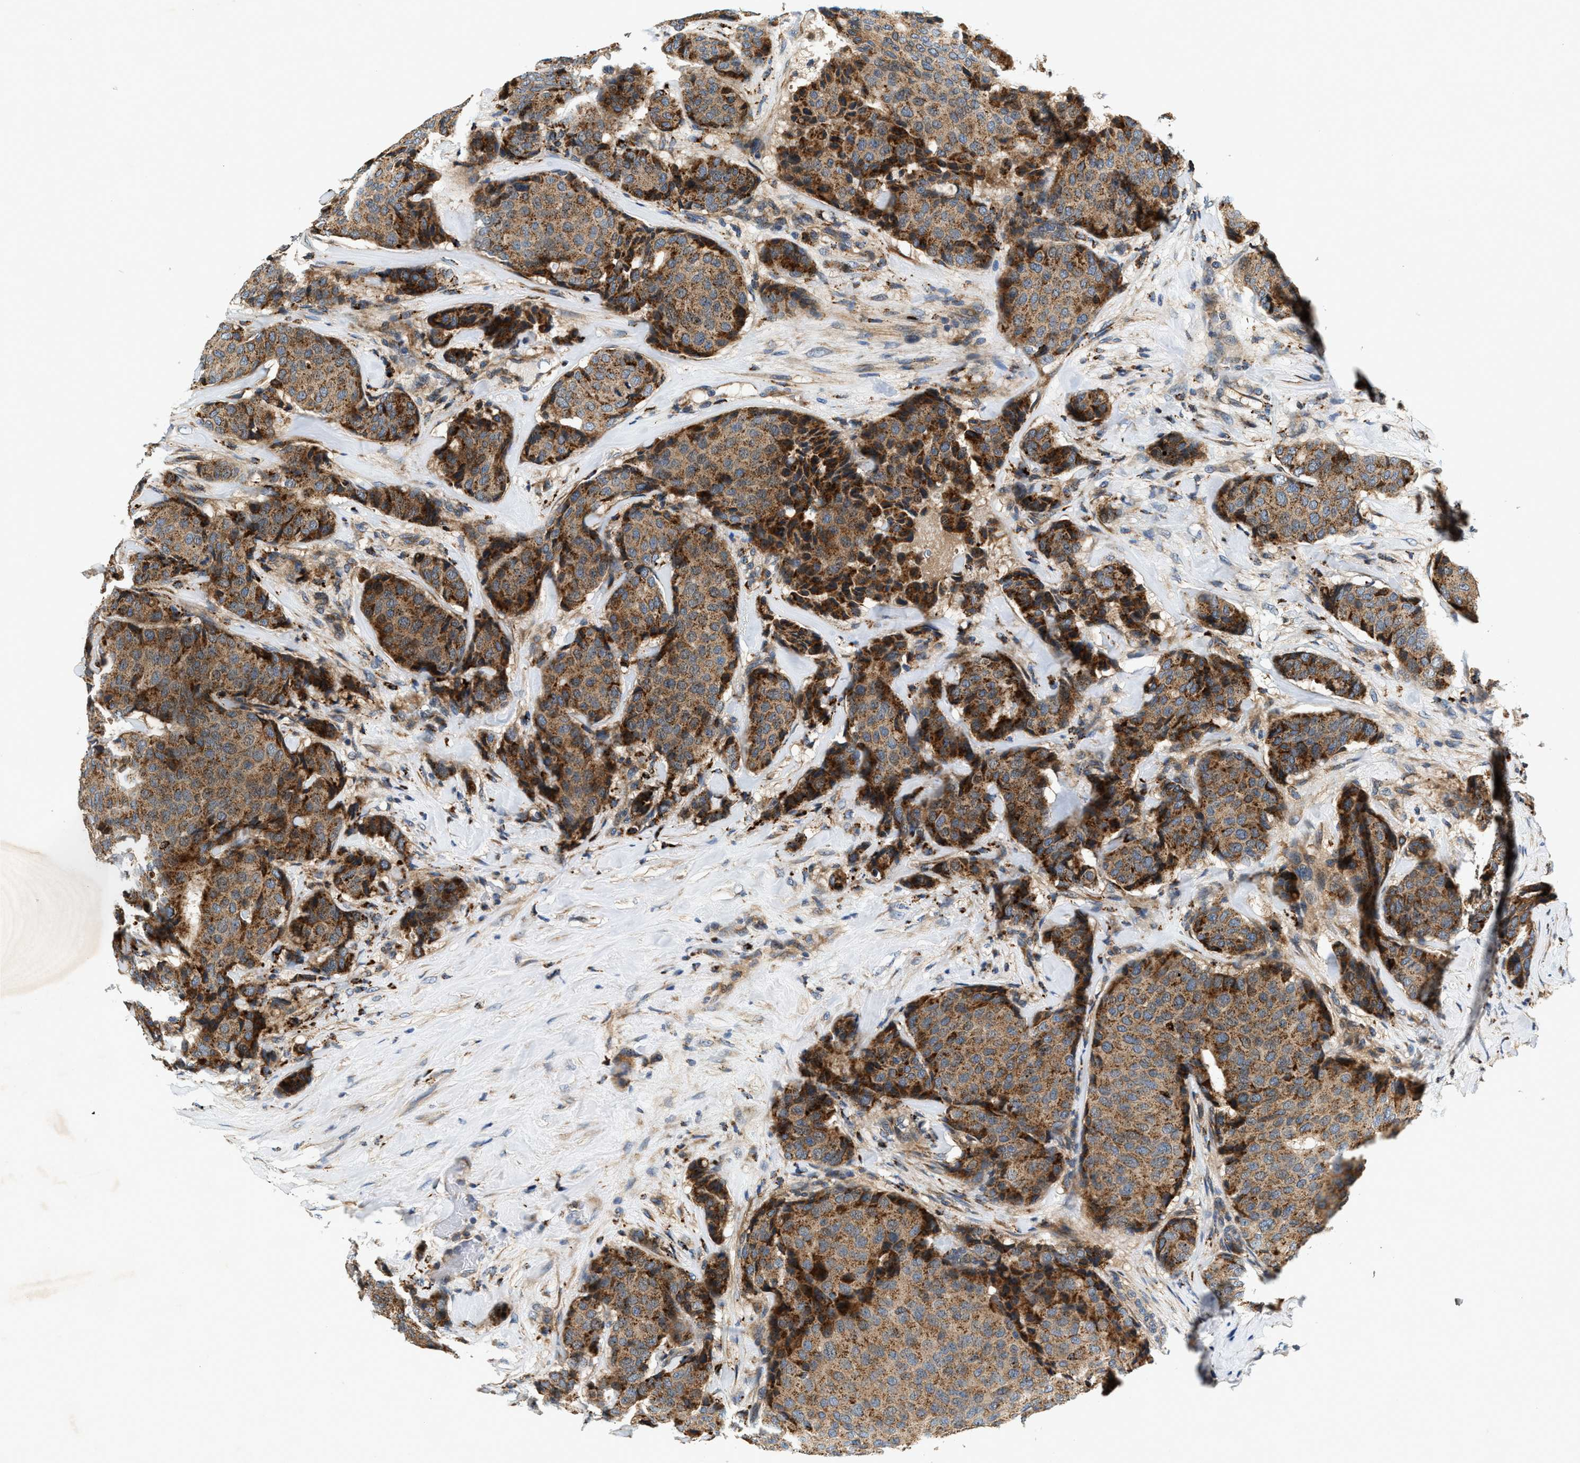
{"staining": {"intensity": "moderate", "quantity": ">75%", "location": "cytoplasmic/membranous"}, "tissue": "breast cancer", "cell_type": "Tumor cells", "image_type": "cancer", "snomed": [{"axis": "morphology", "description": "Duct carcinoma"}, {"axis": "topography", "description": "Breast"}], "caption": "Protein positivity by immunohistochemistry (IHC) exhibits moderate cytoplasmic/membranous staining in about >75% of tumor cells in breast infiltrating ductal carcinoma. The staining was performed using DAB to visualize the protein expression in brown, while the nuclei were stained in blue with hematoxylin (Magnification: 20x).", "gene": "DUSP10", "patient": {"sex": "female", "age": 75}}